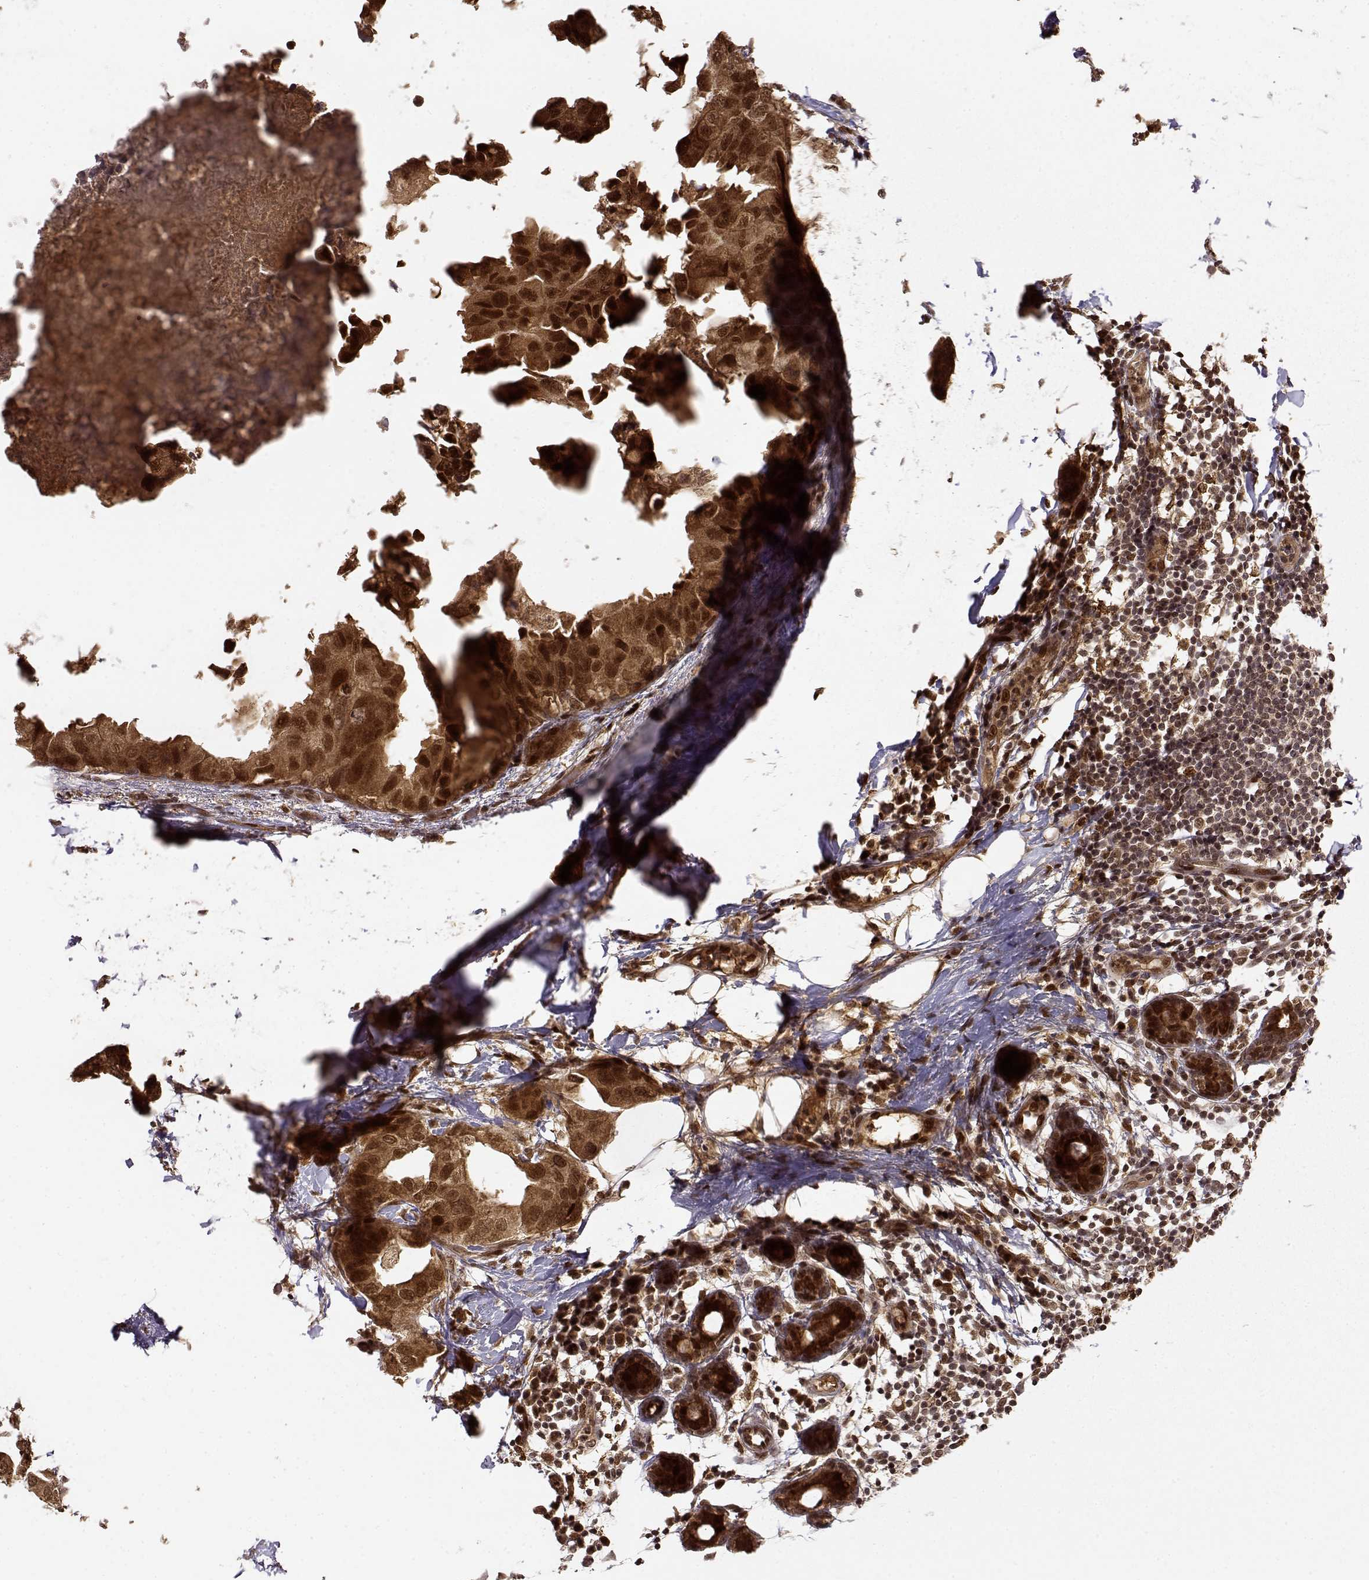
{"staining": {"intensity": "strong", "quantity": ">75%", "location": "cytoplasmic/membranous,nuclear"}, "tissue": "breast cancer", "cell_type": "Tumor cells", "image_type": "cancer", "snomed": [{"axis": "morphology", "description": "Normal tissue, NOS"}, {"axis": "morphology", "description": "Duct carcinoma"}, {"axis": "topography", "description": "Breast"}], "caption": "High-power microscopy captured an IHC micrograph of breast cancer (invasive ductal carcinoma), revealing strong cytoplasmic/membranous and nuclear positivity in about >75% of tumor cells. The staining was performed using DAB (3,3'-diaminobenzidine) to visualize the protein expression in brown, while the nuclei were stained in blue with hematoxylin (Magnification: 20x).", "gene": "MAEA", "patient": {"sex": "female", "age": 40}}